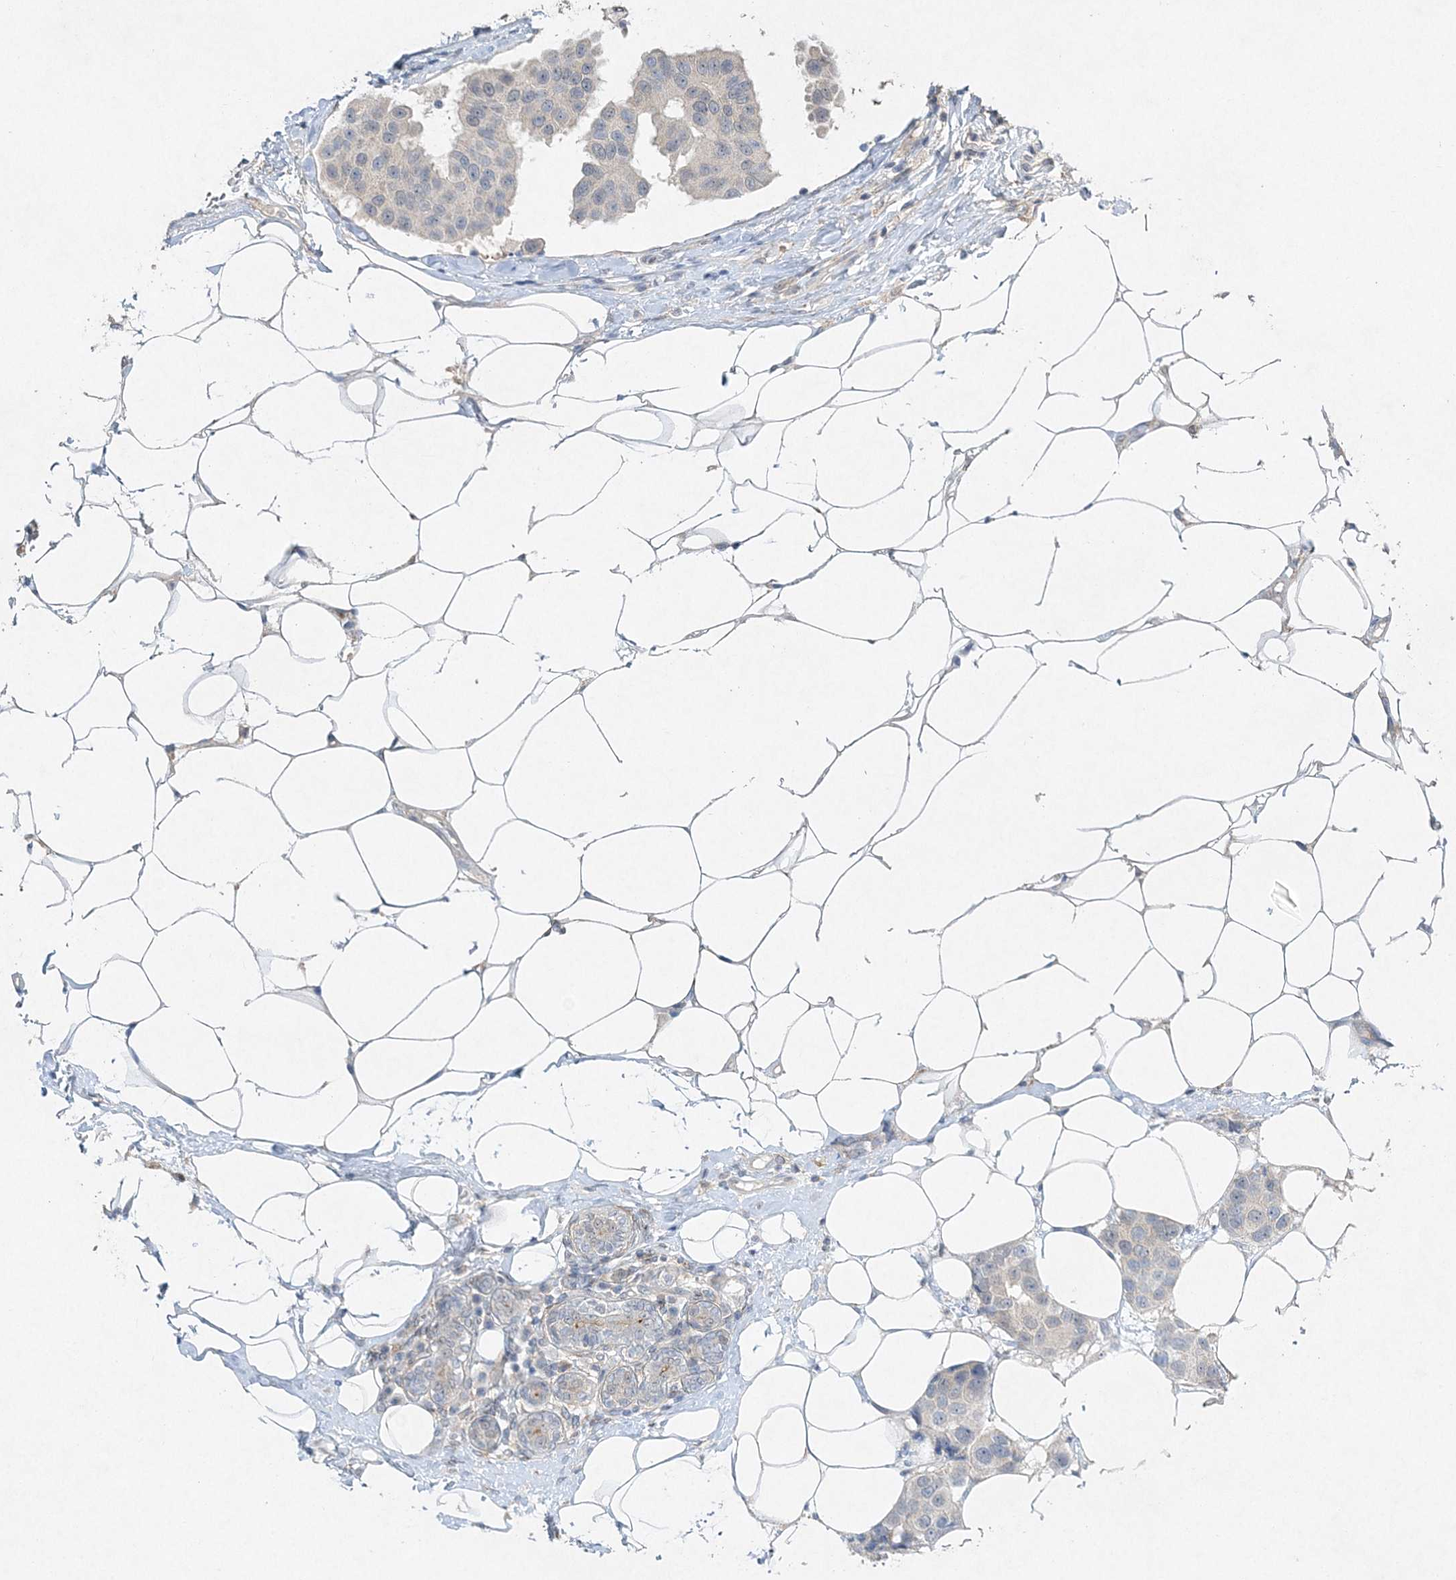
{"staining": {"intensity": "negative", "quantity": "none", "location": "none"}, "tissue": "breast cancer", "cell_type": "Tumor cells", "image_type": "cancer", "snomed": [{"axis": "morphology", "description": "Normal tissue, NOS"}, {"axis": "morphology", "description": "Duct carcinoma"}, {"axis": "topography", "description": "Breast"}], "caption": "A histopathology image of human breast cancer is negative for staining in tumor cells.", "gene": "MAT2B", "patient": {"sex": "female", "age": 39}}